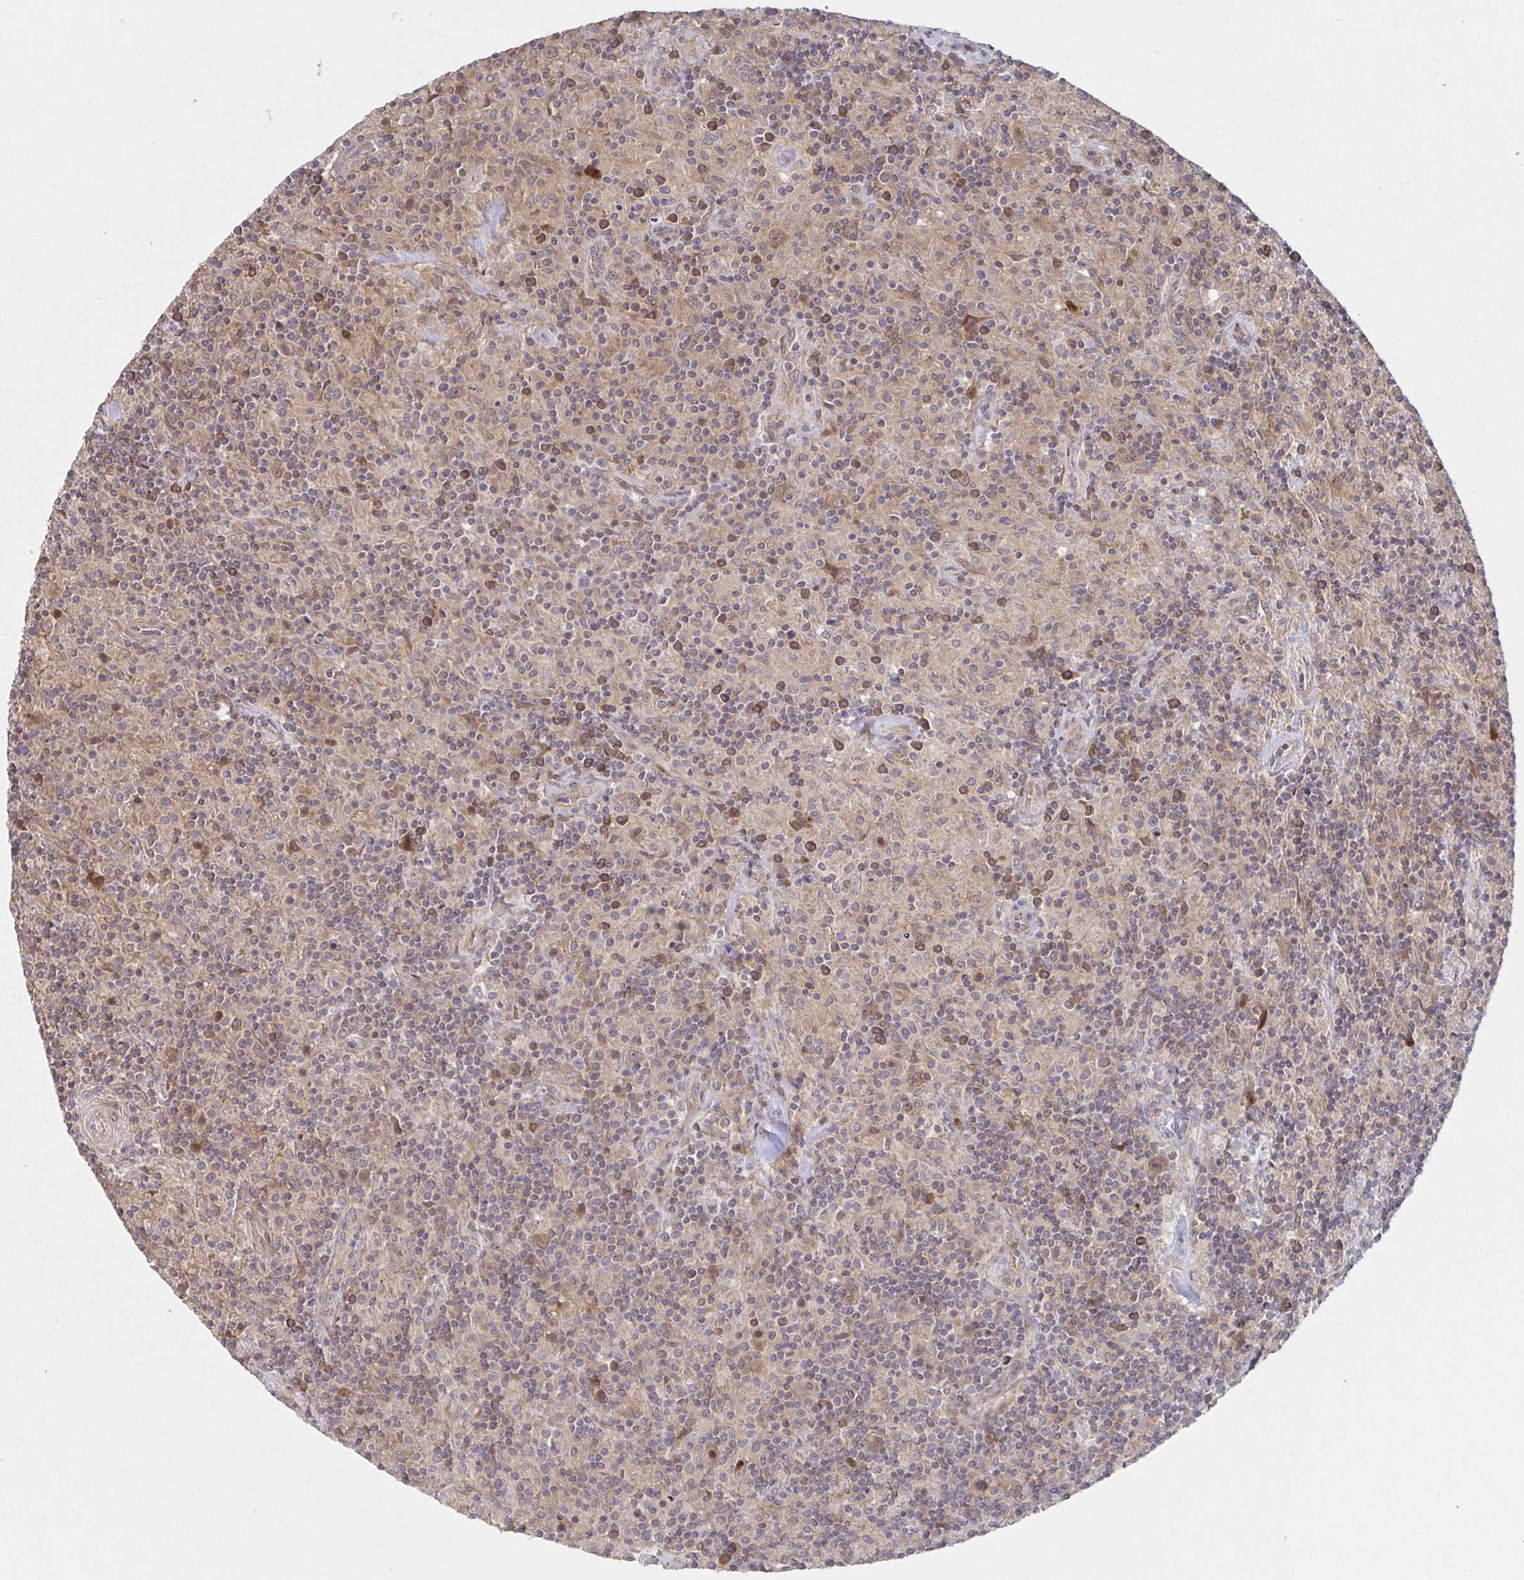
{"staining": {"intensity": "weak", "quantity": ">75%", "location": "cytoplasmic/membranous"}, "tissue": "lymphoma", "cell_type": "Tumor cells", "image_type": "cancer", "snomed": [{"axis": "morphology", "description": "Hodgkin's disease, NOS"}, {"axis": "topography", "description": "Lymph node"}], "caption": "Weak cytoplasmic/membranous staining is present in about >75% of tumor cells in lymphoma.", "gene": "AACS", "patient": {"sex": "male", "age": 70}}